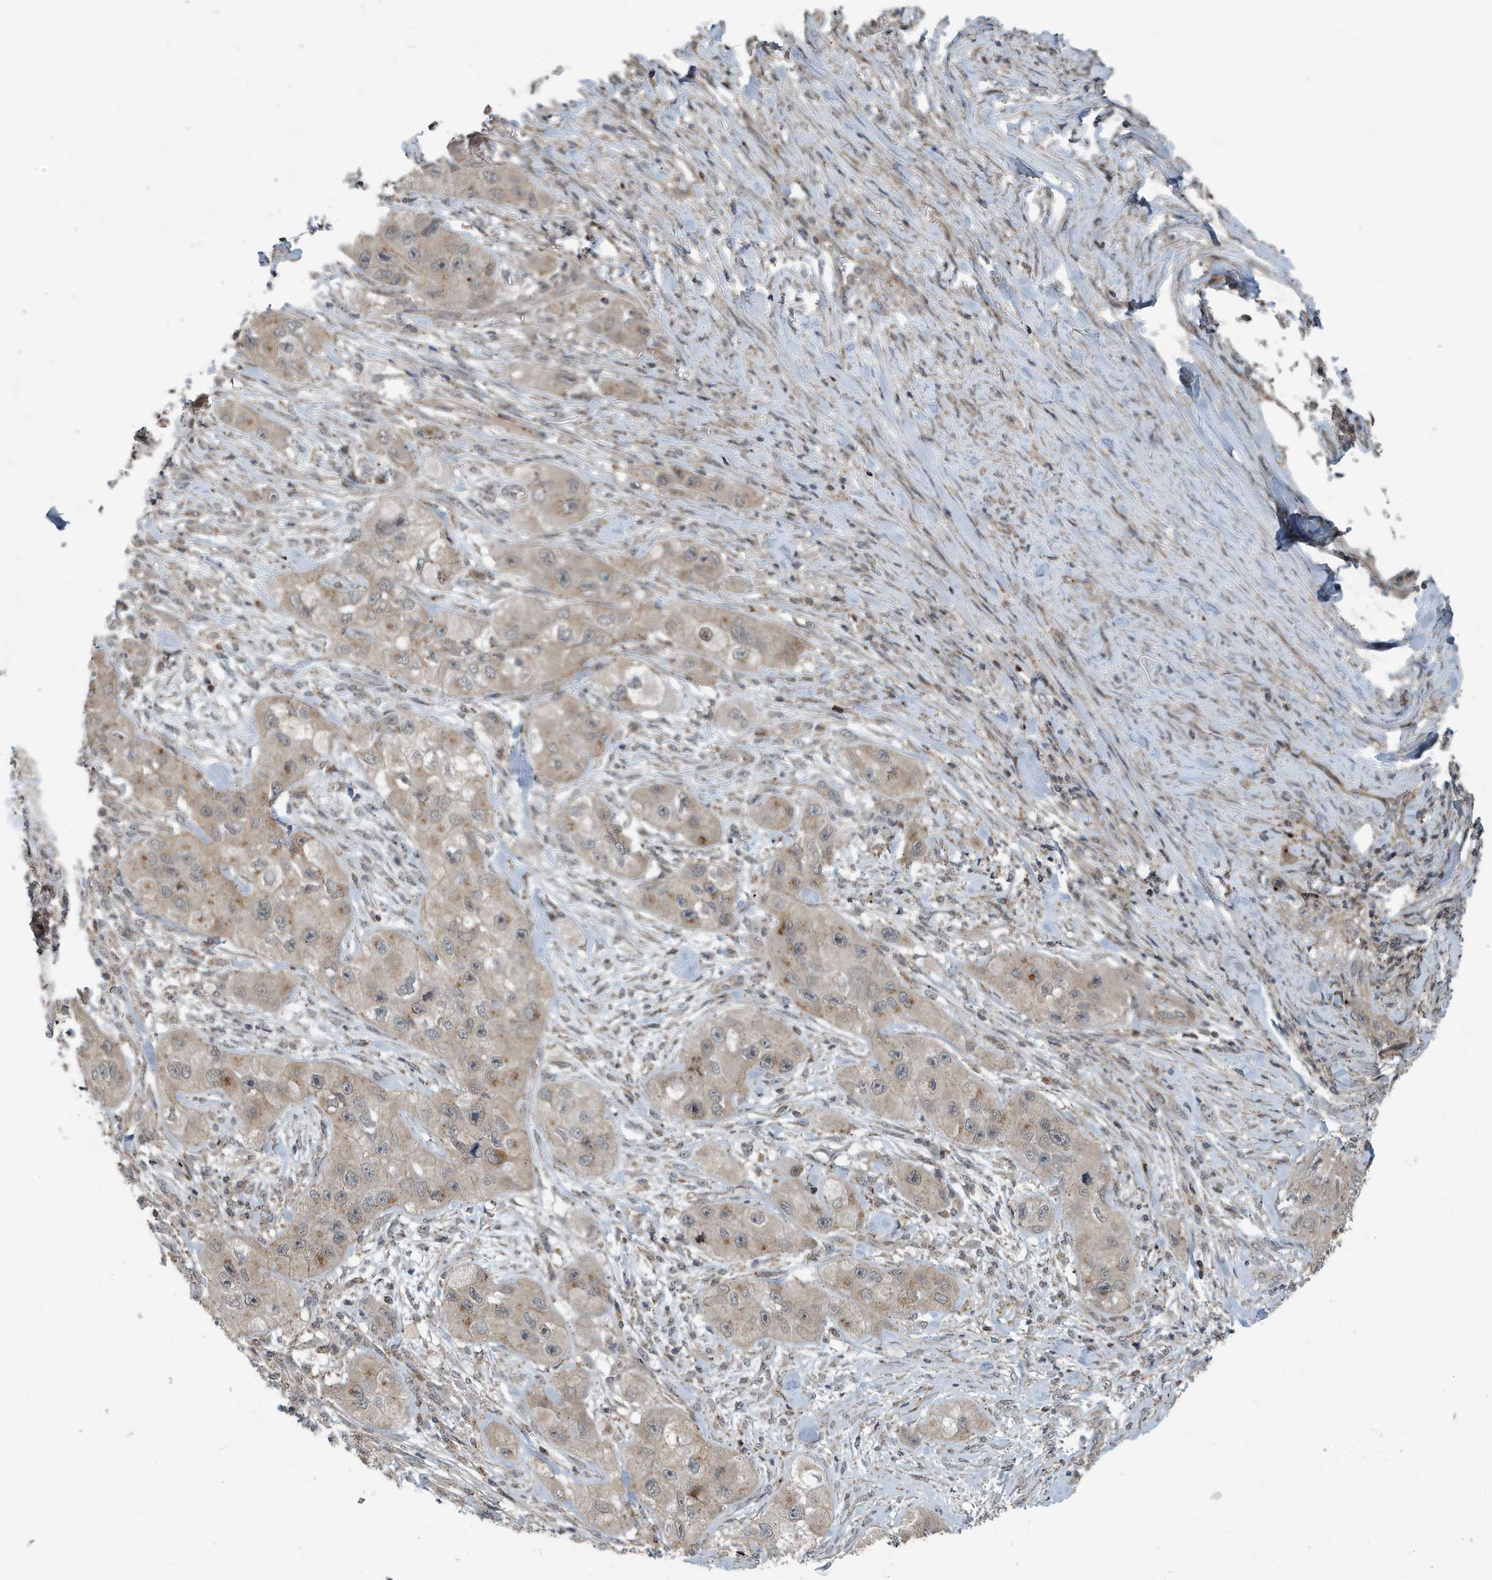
{"staining": {"intensity": "moderate", "quantity": "<25%", "location": "cytoplasmic/membranous"}, "tissue": "skin cancer", "cell_type": "Tumor cells", "image_type": "cancer", "snomed": [{"axis": "morphology", "description": "Squamous cell carcinoma, NOS"}, {"axis": "topography", "description": "Skin"}, {"axis": "topography", "description": "Subcutis"}], "caption": "Immunohistochemical staining of squamous cell carcinoma (skin) reveals moderate cytoplasmic/membranous protein staining in about <25% of tumor cells.", "gene": "KIF15", "patient": {"sex": "male", "age": 73}}